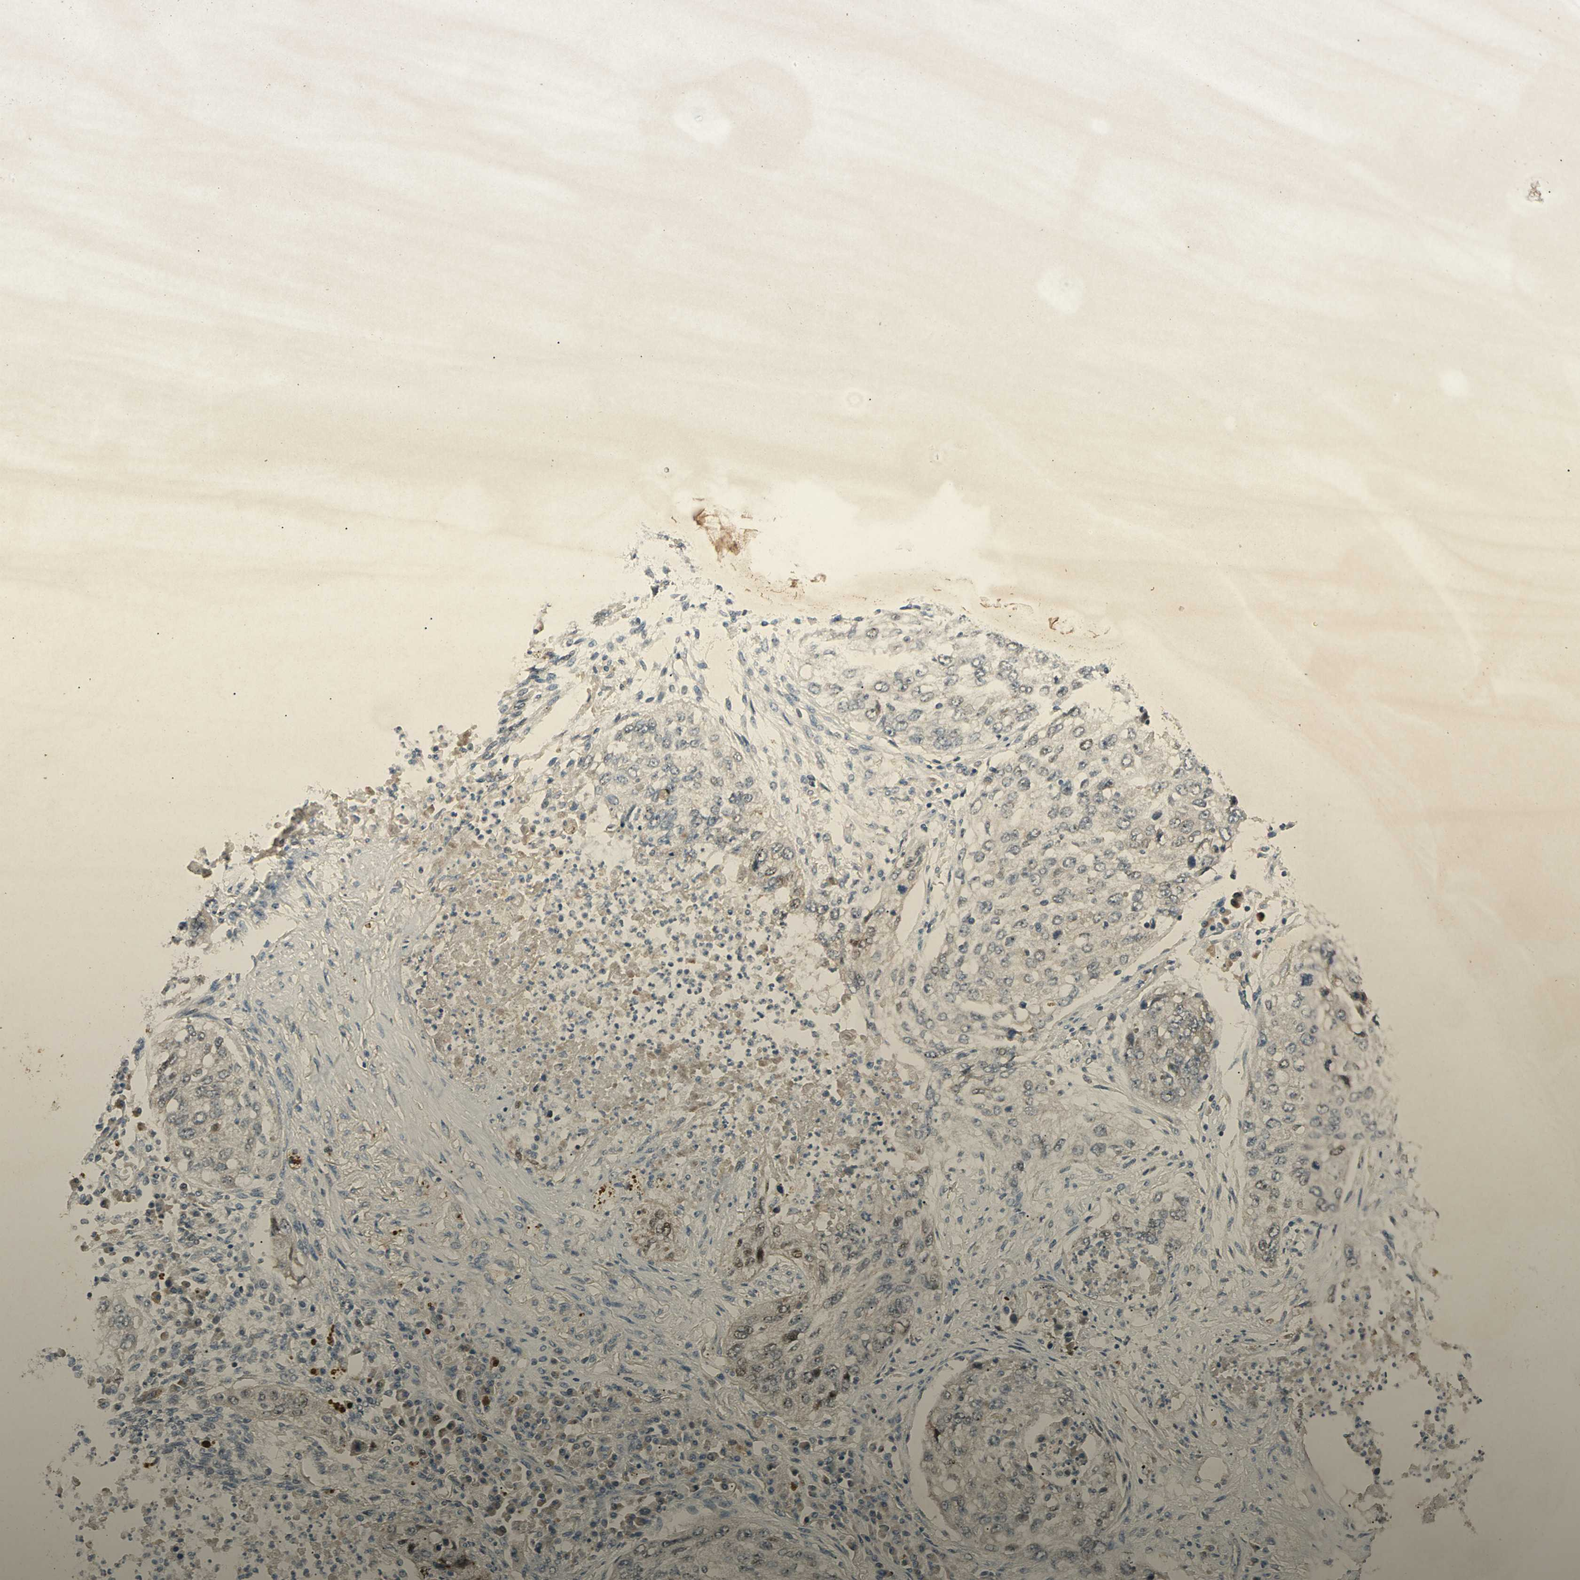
{"staining": {"intensity": "negative", "quantity": "none", "location": "none"}, "tissue": "lung cancer", "cell_type": "Tumor cells", "image_type": "cancer", "snomed": [{"axis": "morphology", "description": "Squamous cell carcinoma, NOS"}, {"axis": "topography", "description": "Lung"}], "caption": "This is an immunohistochemistry photomicrograph of lung cancer (squamous cell carcinoma). There is no positivity in tumor cells.", "gene": "HSPA1B", "patient": {"sex": "female", "age": 63}}